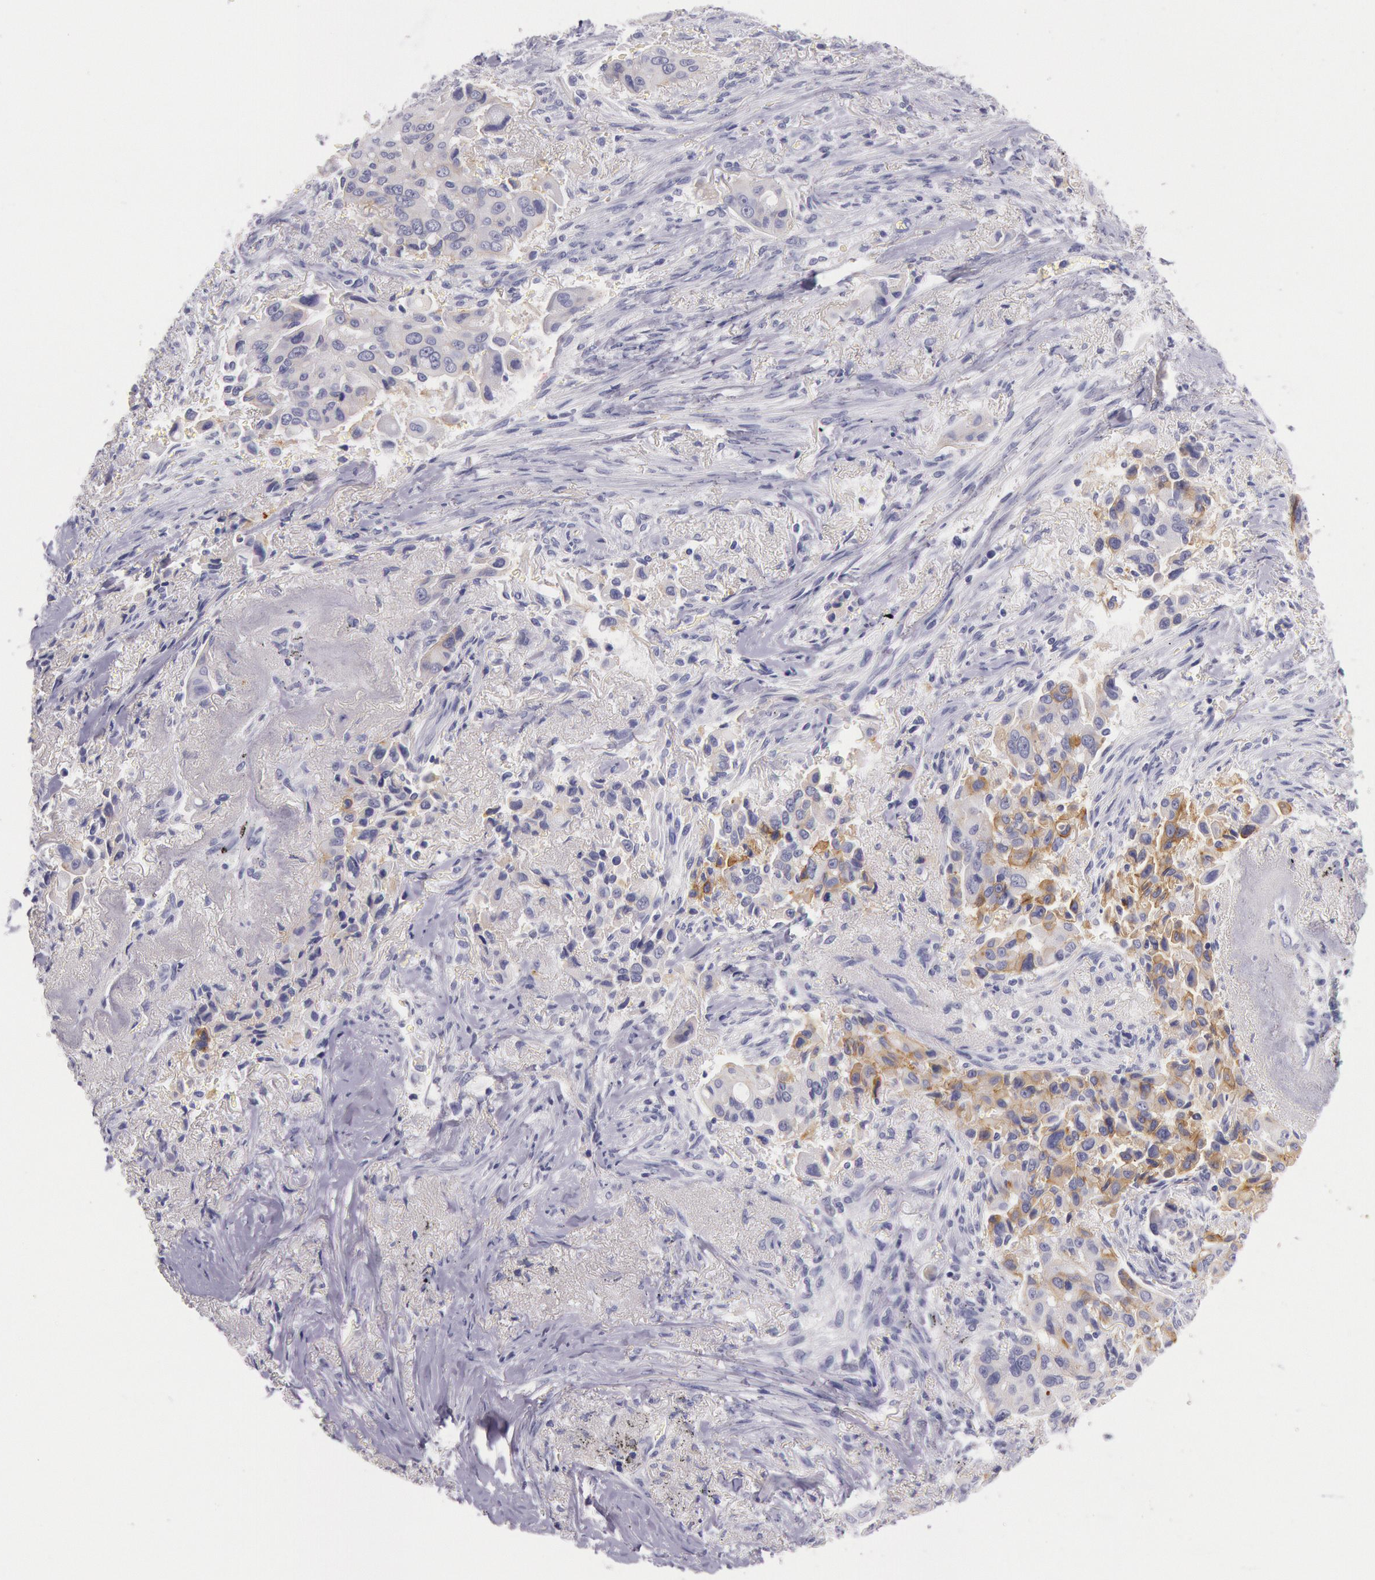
{"staining": {"intensity": "weak", "quantity": "<25%", "location": "cytoplasmic/membranous"}, "tissue": "lung cancer", "cell_type": "Tumor cells", "image_type": "cancer", "snomed": [{"axis": "morphology", "description": "Adenocarcinoma, NOS"}, {"axis": "topography", "description": "Lung"}], "caption": "Immunohistochemistry (IHC) of human lung cancer demonstrates no staining in tumor cells.", "gene": "EGFR", "patient": {"sex": "male", "age": 68}}